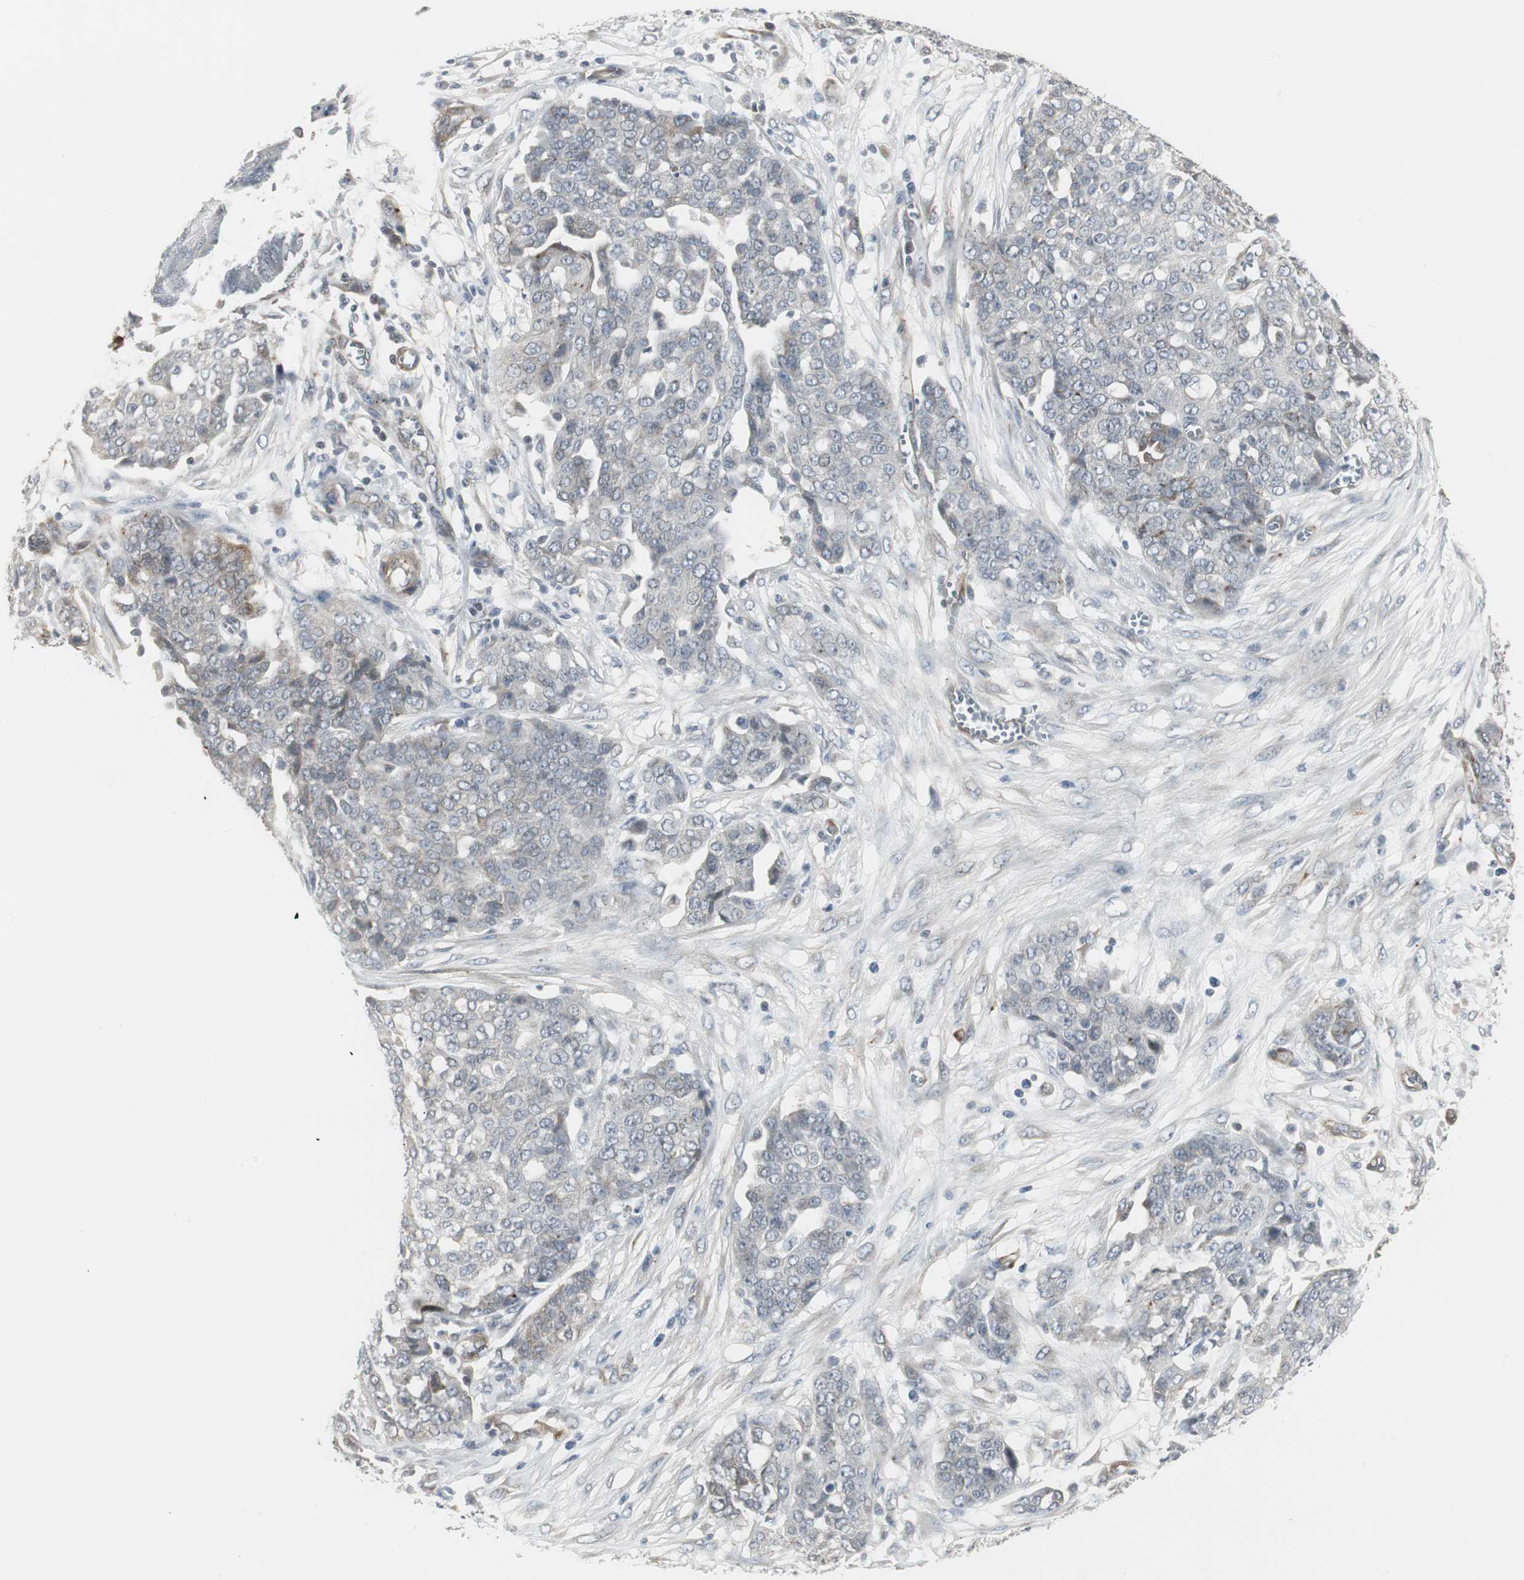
{"staining": {"intensity": "negative", "quantity": "none", "location": "none"}, "tissue": "ovarian cancer", "cell_type": "Tumor cells", "image_type": "cancer", "snomed": [{"axis": "morphology", "description": "Cystadenocarcinoma, serous, NOS"}, {"axis": "topography", "description": "Soft tissue"}, {"axis": "topography", "description": "Ovary"}], "caption": "This is an immunohistochemistry micrograph of human ovarian cancer (serous cystadenocarcinoma). There is no staining in tumor cells.", "gene": "SCYL3", "patient": {"sex": "female", "age": 57}}